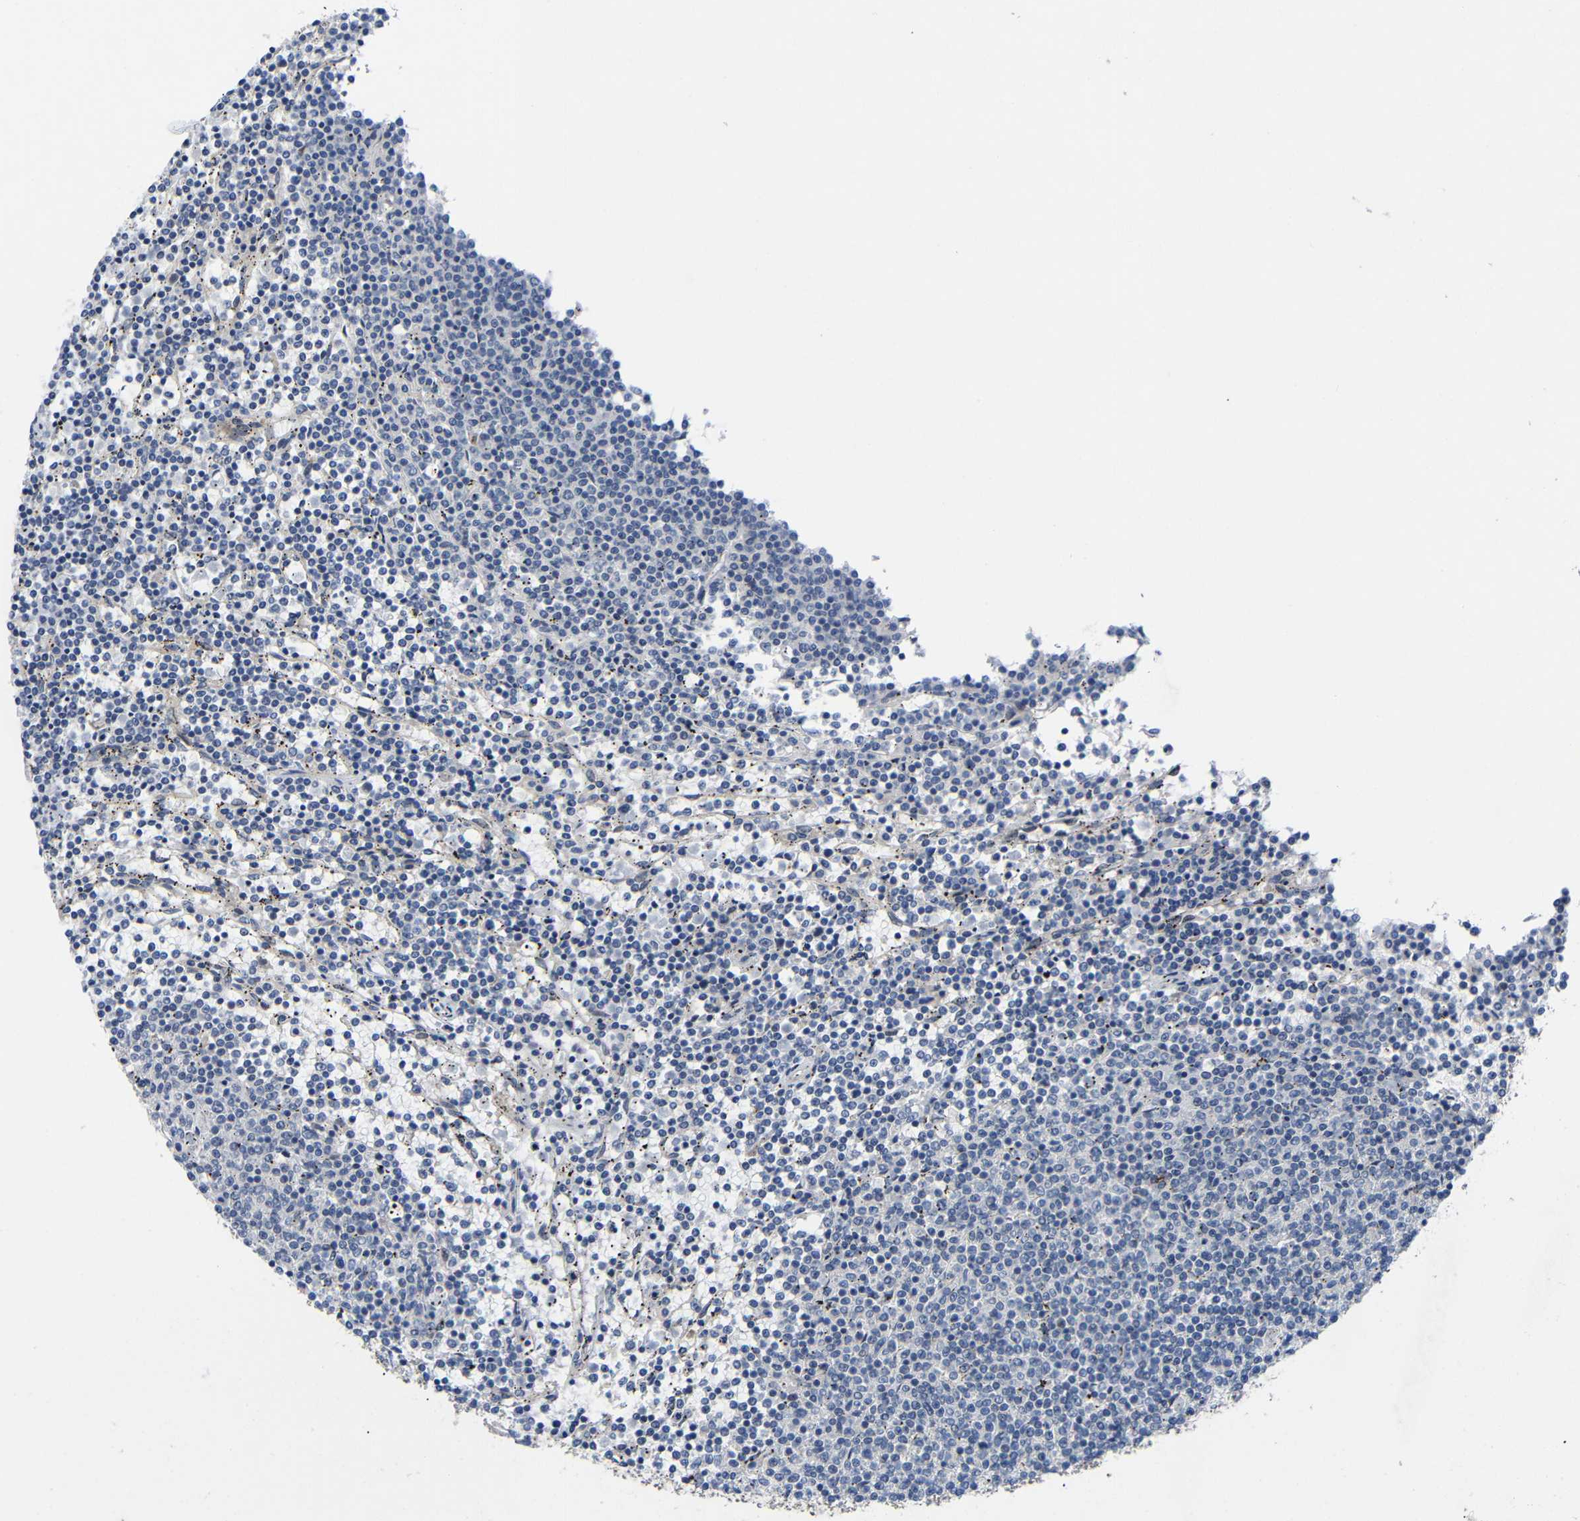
{"staining": {"intensity": "negative", "quantity": "none", "location": "none"}, "tissue": "lymphoma", "cell_type": "Tumor cells", "image_type": "cancer", "snomed": [{"axis": "morphology", "description": "Malignant lymphoma, non-Hodgkin's type, Low grade"}, {"axis": "topography", "description": "Spleen"}], "caption": "Tumor cells are negative for protein expression in human lymphoma.", "gene": "CMTM1", "patient": {"sex": "female", "age": 50}}